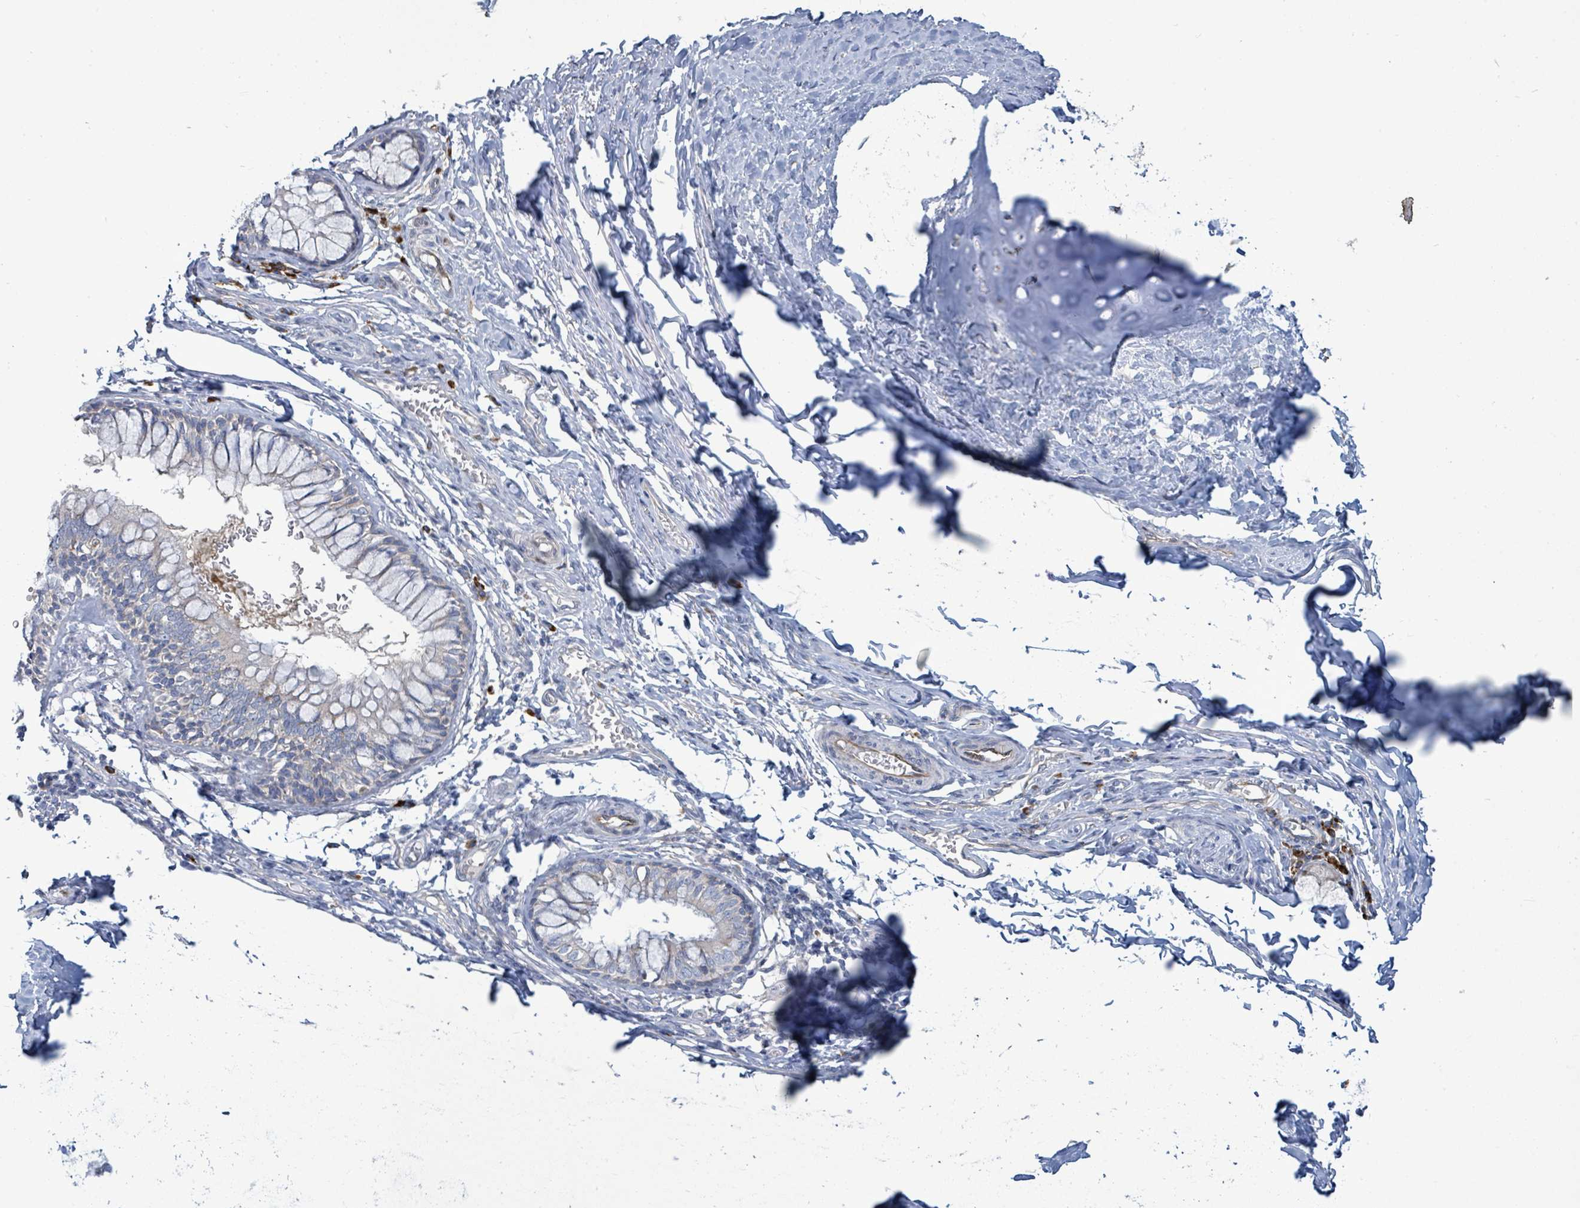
{"staining": {"intensity": "negative", "quantity": "none", "location": "none"}, "tissue": "bronchus", "cell_type": "Respiratory epithelial cells", "image_type": "normal", "snomed": [{"axis": "morphology", "description": "Normal tissue, NOS"}, {"axis": "topography", "description": "Cartilage tissue"}, {"axis": "topography", "description": "Bronchus"}], "caption": "The image exhibits no significant expression in respiratory epithelial cells of bronchus.", "gene": "SIRPB1", "patient": {"sex": "female", "age": 36}}